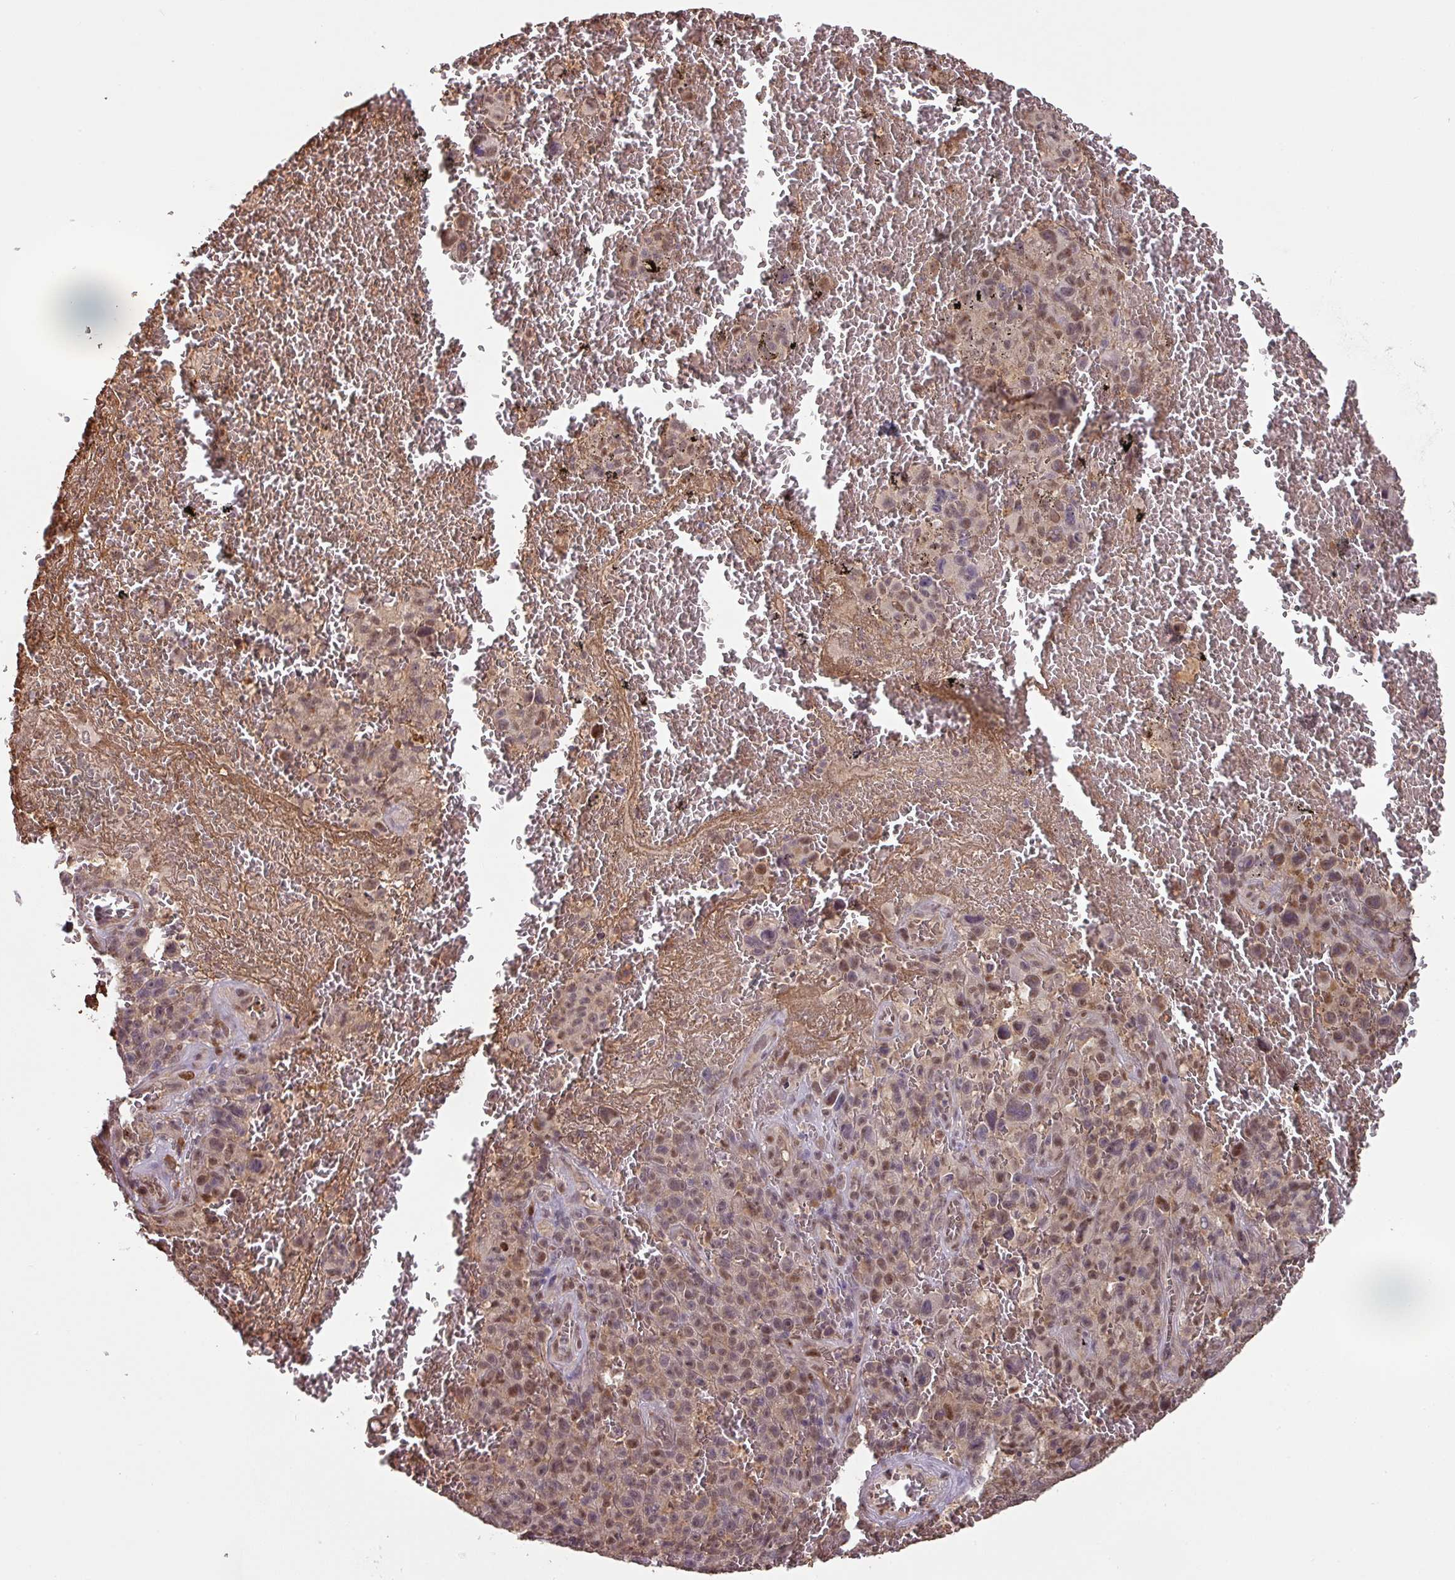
{"staining": {"intensity": "moderate", "quantity": ">75%", "location": "cytoplasmic/membranous,nuclear"}, "tissue": "melanoma", "cell_type": "Tumor cells", "image_type": "cancer", "snomed": [{"axis": "morphology", "description": "Malignant melanoma, NOS"}, {"axis": "topography", "description": "Skin"}], "caption": "Protein staining by immunohistochemistry exhibits moderate cytoplasmic/membranous and nuclear positivity in approximately >75% of tumor cells in melanoma.", "gene": "RANBP9", "patient": {"sex": "female", "age": 82}}